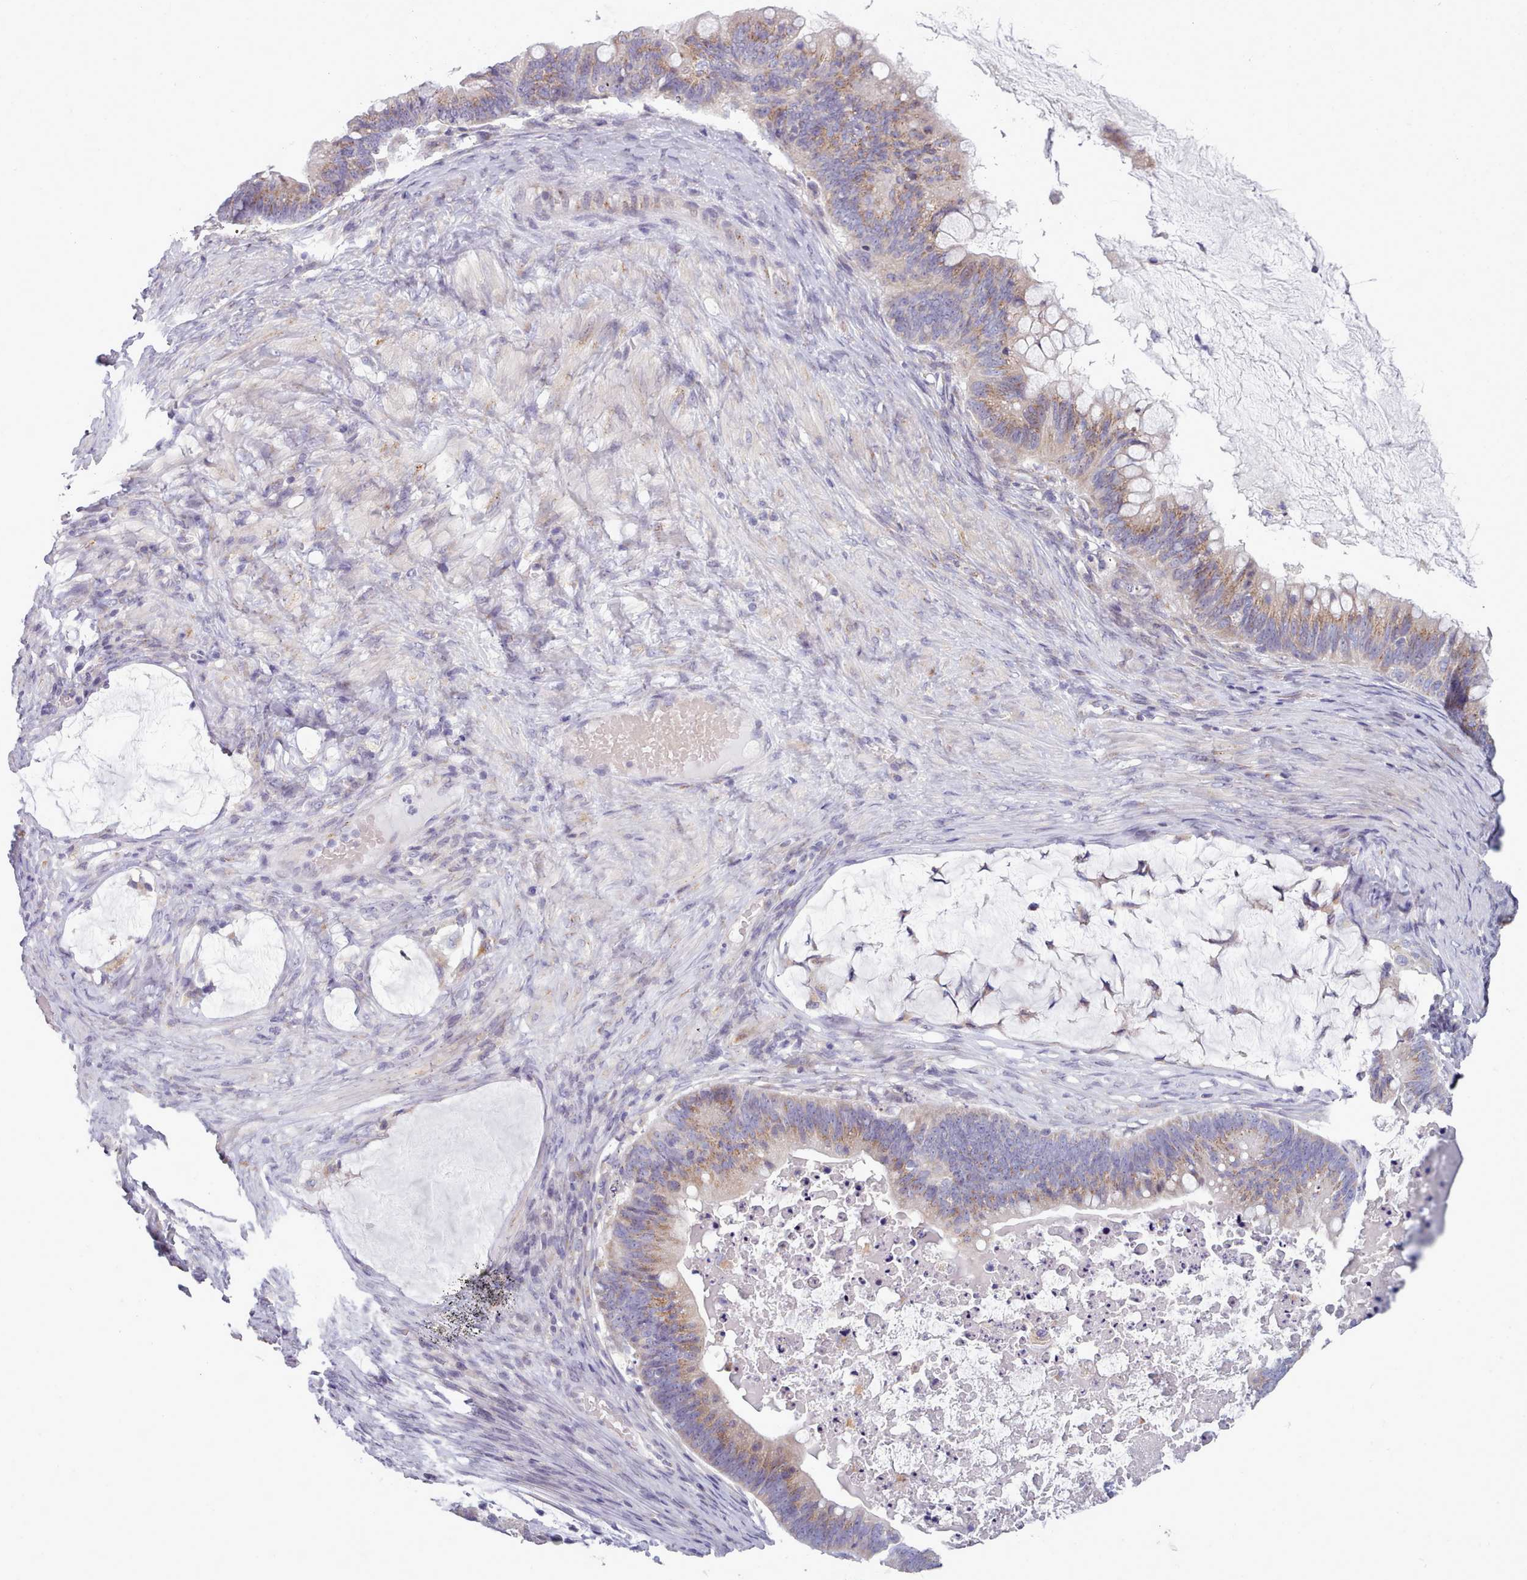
{"staining": {"intensity": "moderate", "quantity": ">75%", "location": "cytoplasmic/membranous"}, "tissue": "ovarian cancer", "cell_type": "Tumor cells", "image_type": "cancer", "snomed": [{"axis": "morphology", "description": "Cystadenocarcinoma, mucinous, NOS"}, {"axis": "topography", "description": "Ovary"}], "caption": "A micrograph of ovarian mucinous cystadenocarcinoma stained for a protein shows moderate cytoplasmic/membranous brown staining in tumor cells.", "gene": "MYRFL", "patient": {"sex": "female", "age": 61}}